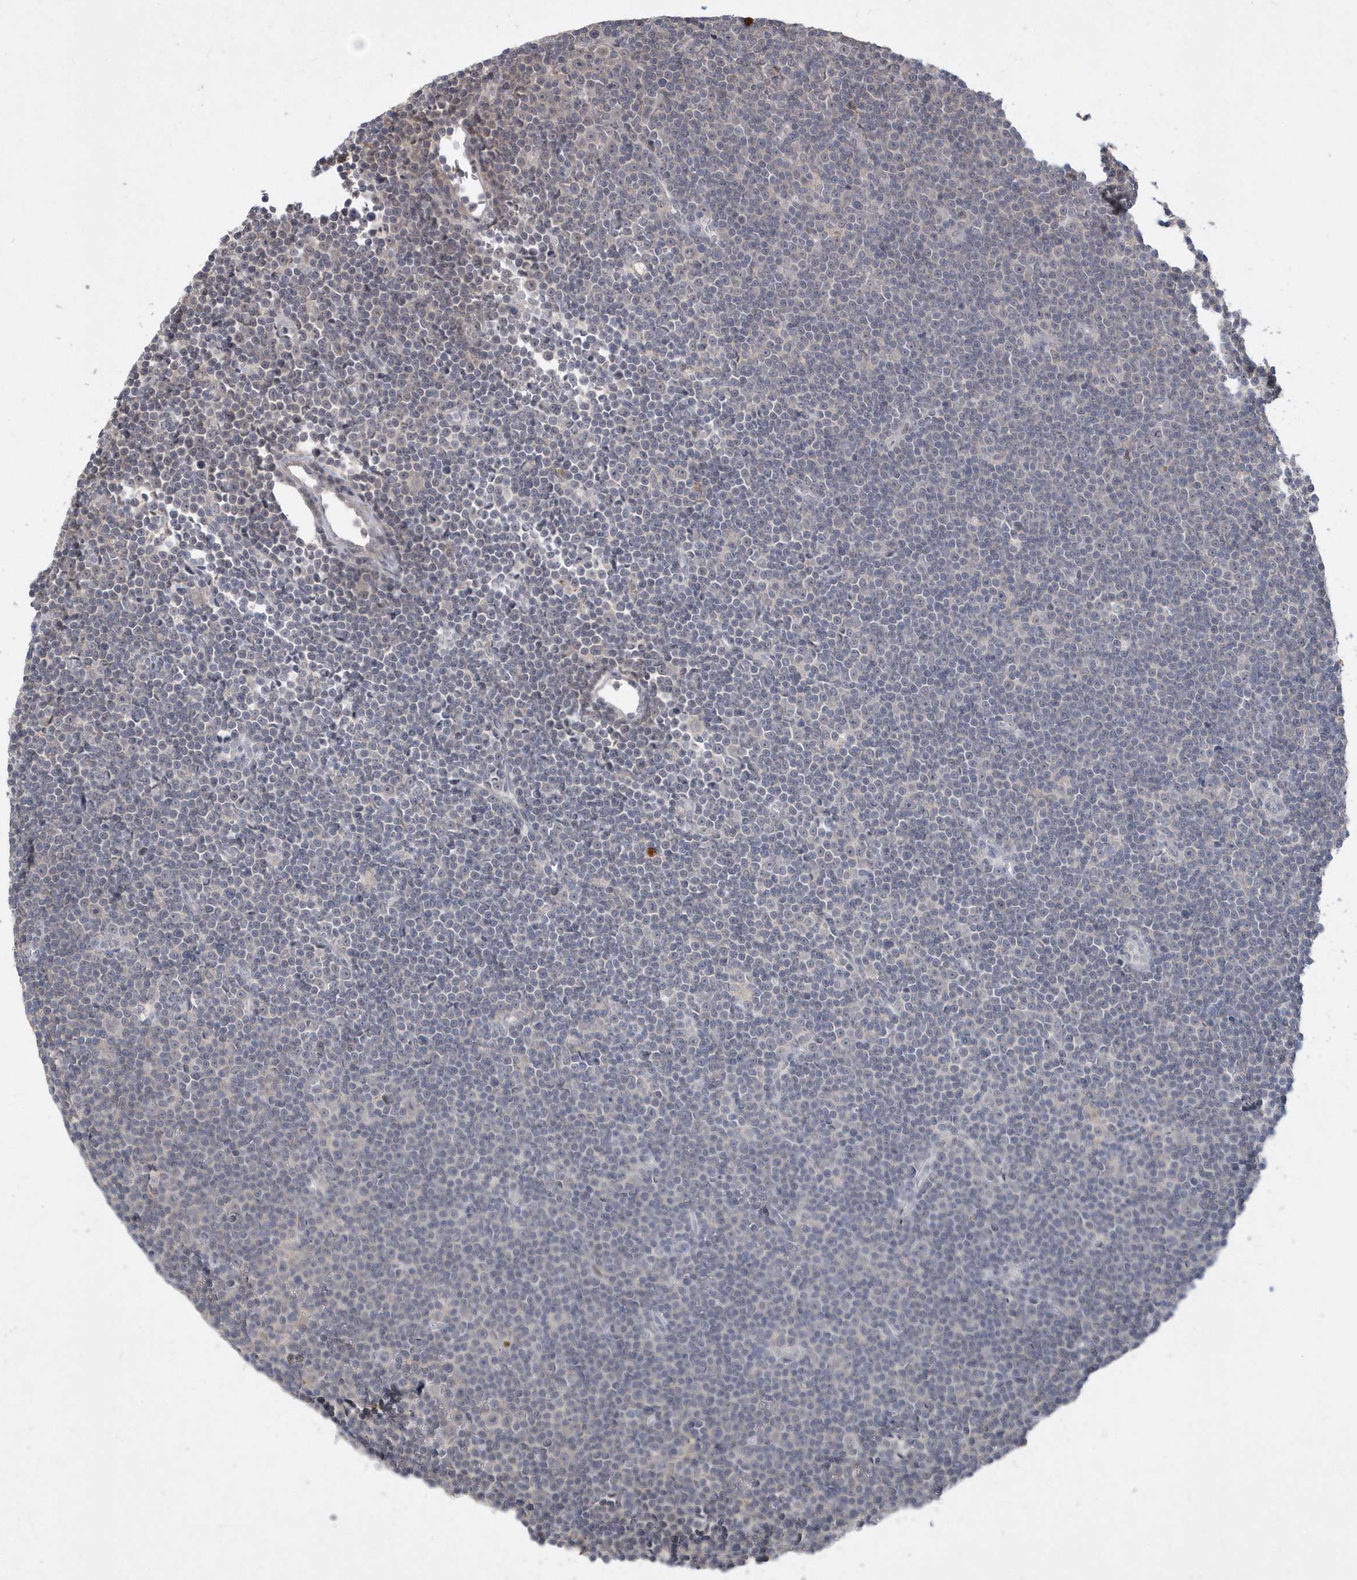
{"staining": {"intensity": "negative", "quantity": "none", "location": "none"}, "tissue": "lymphoma", "cell_type": "Tumor cells", "image_type": "cancer", "snomed": [{"axis": "morphology", "description": "Malignant lymphoma, non-Hodgkin's type, Low grade"}, {"axis": "topography", "description": "Lymph node"}], "caption": "Immunohistochemistry photomicrograph of neoplastic tissue: human lymphoma stained with DAB shows no significant protein staining in tumor cells. (DAB (3,3'-diaminobenzidine) immunohistochemistry (IHC) visualized using brightfield microscopy, high magnification).", "gene": "TSPEAR", "patient": {"sex": "female", "age": 67}}